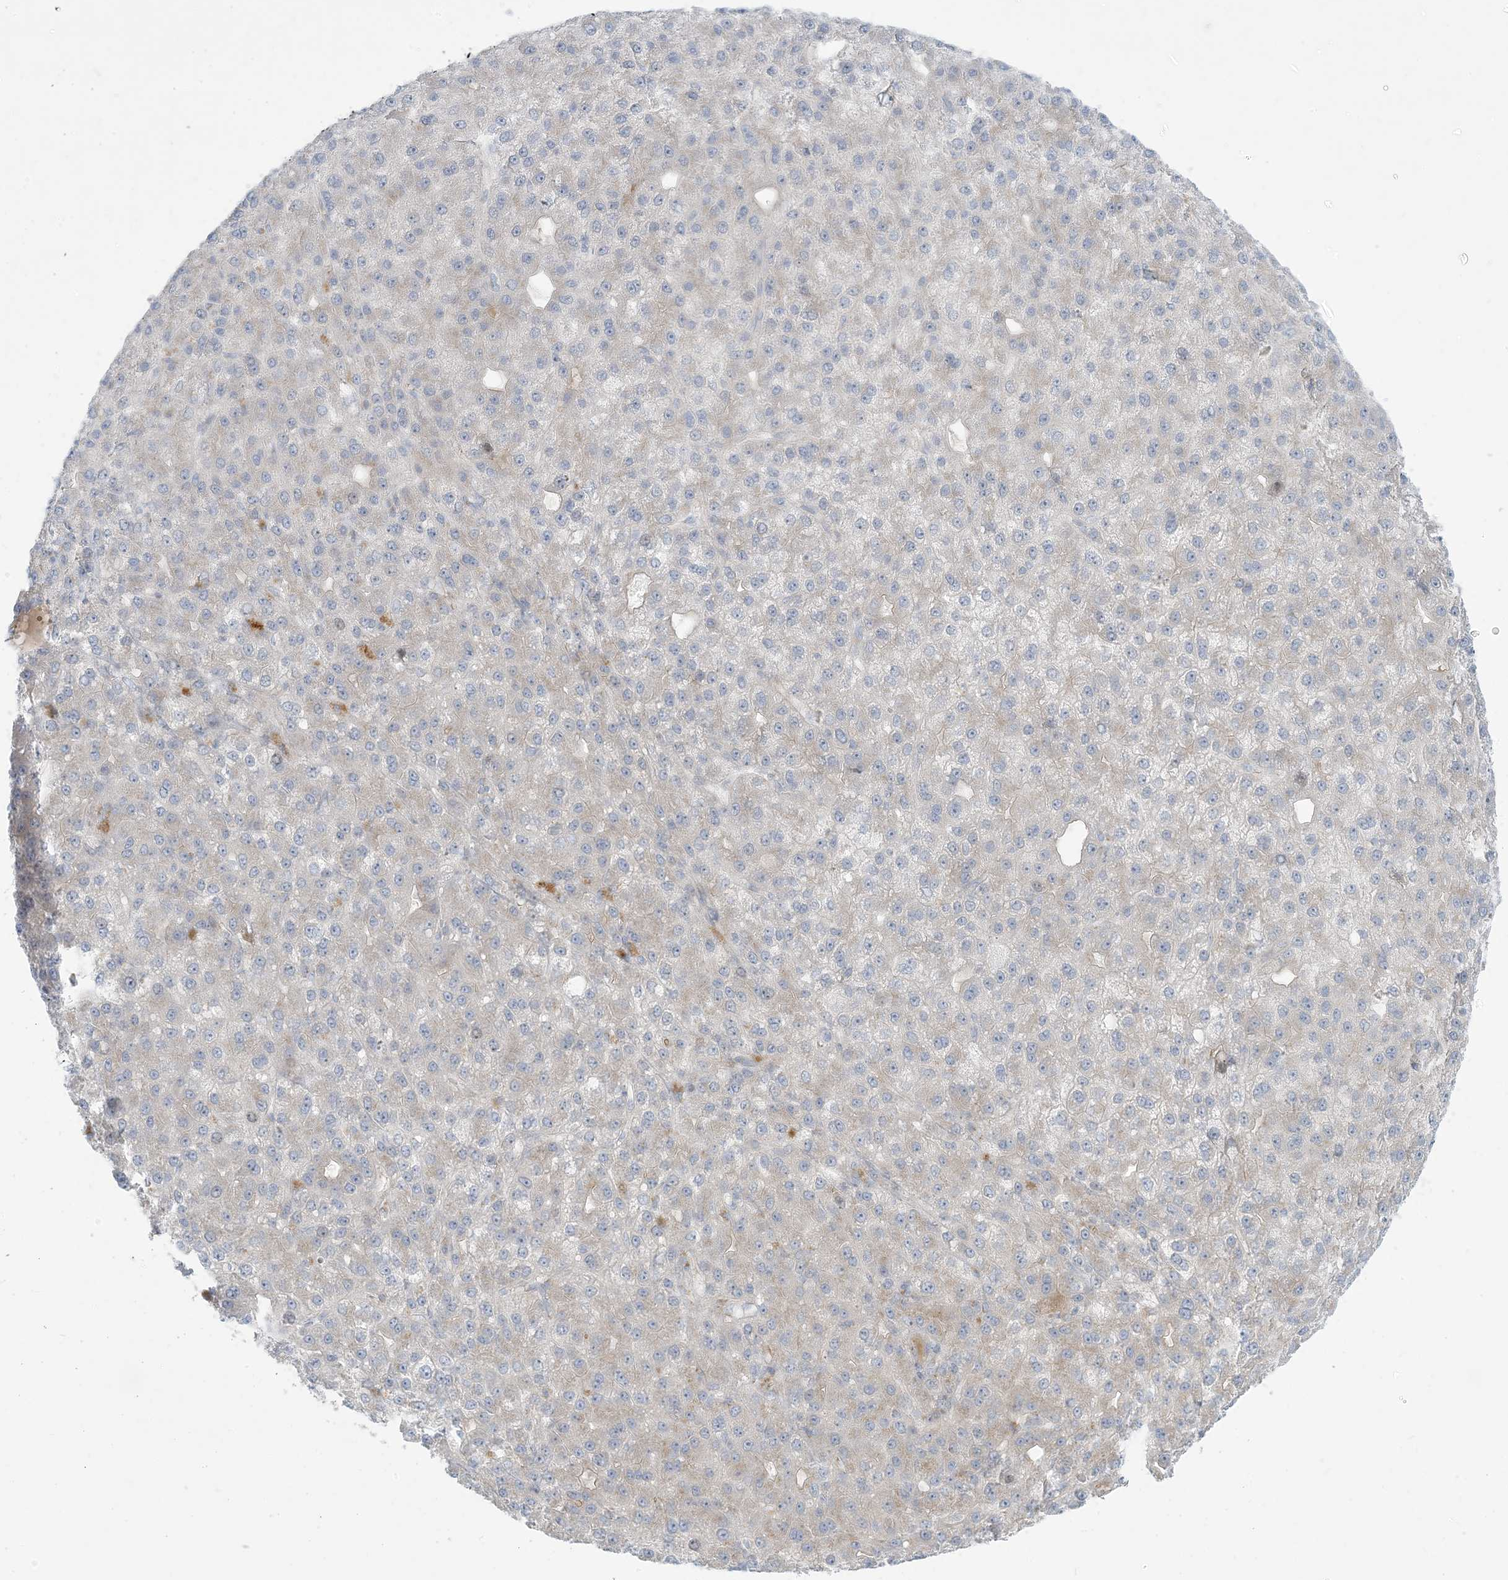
{"staining": {"intensity": "negative", "quantity": "none", "location": "none"}, "tissue": "liver cancer", "cell_type": "Tumor cells", "image_type": "cancer", "snomed": [{"axis": "morphology", "description": "Carcinoma, Hepatocellular, NOS"}, {"axis": "topography", "description": "Liver"}], "caption": "Tumor cells show no significant protein staining in liver hepatocellular carcinoma.", "gene": "AFTPH", "patient": {"sex": "male", "age": 67}}